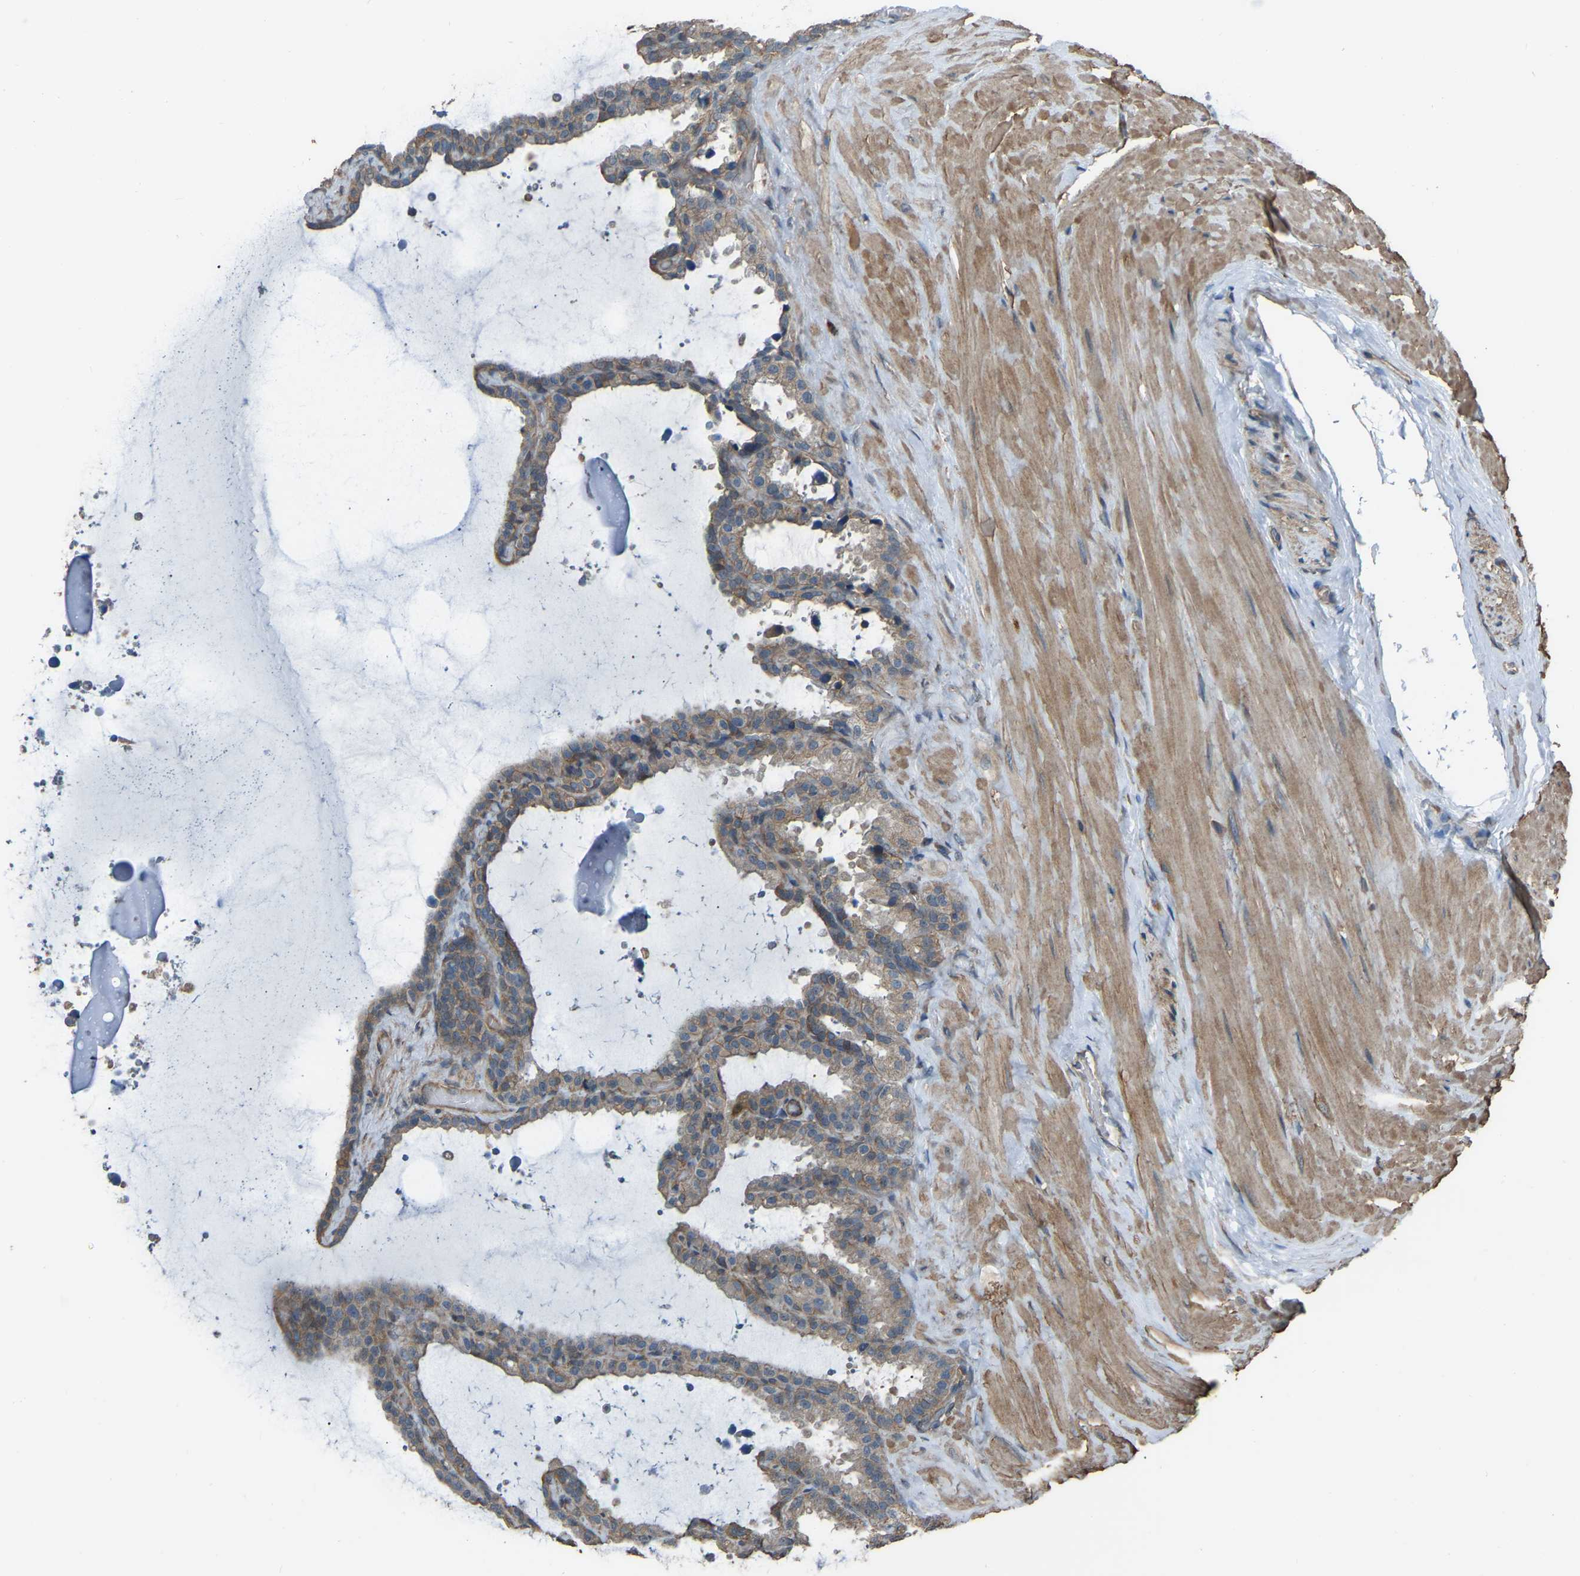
{"staining": {"intensity": "weak", "quantity": "25%-75%", "location": "cytoplasmic/membranous"}, "tissue": "seminal vesicle", "cell_type": "Glandular cells", "image_type": "normal", "snomed": [{"axis": "morphology", "description": "Normal tissue, NOS"}, {"axis": "topography", "description": "Seminal veicle"}], "caption": "Immunohistochemical staining of benign human seminal vesicle exhibits 25%-75% levels of weak cytoplasmic/membranous protein positivity in approximately 25%-75% of glandular cells.", "gene": "SLC4A2", "patient": {"sex": "male", "age": 46}}